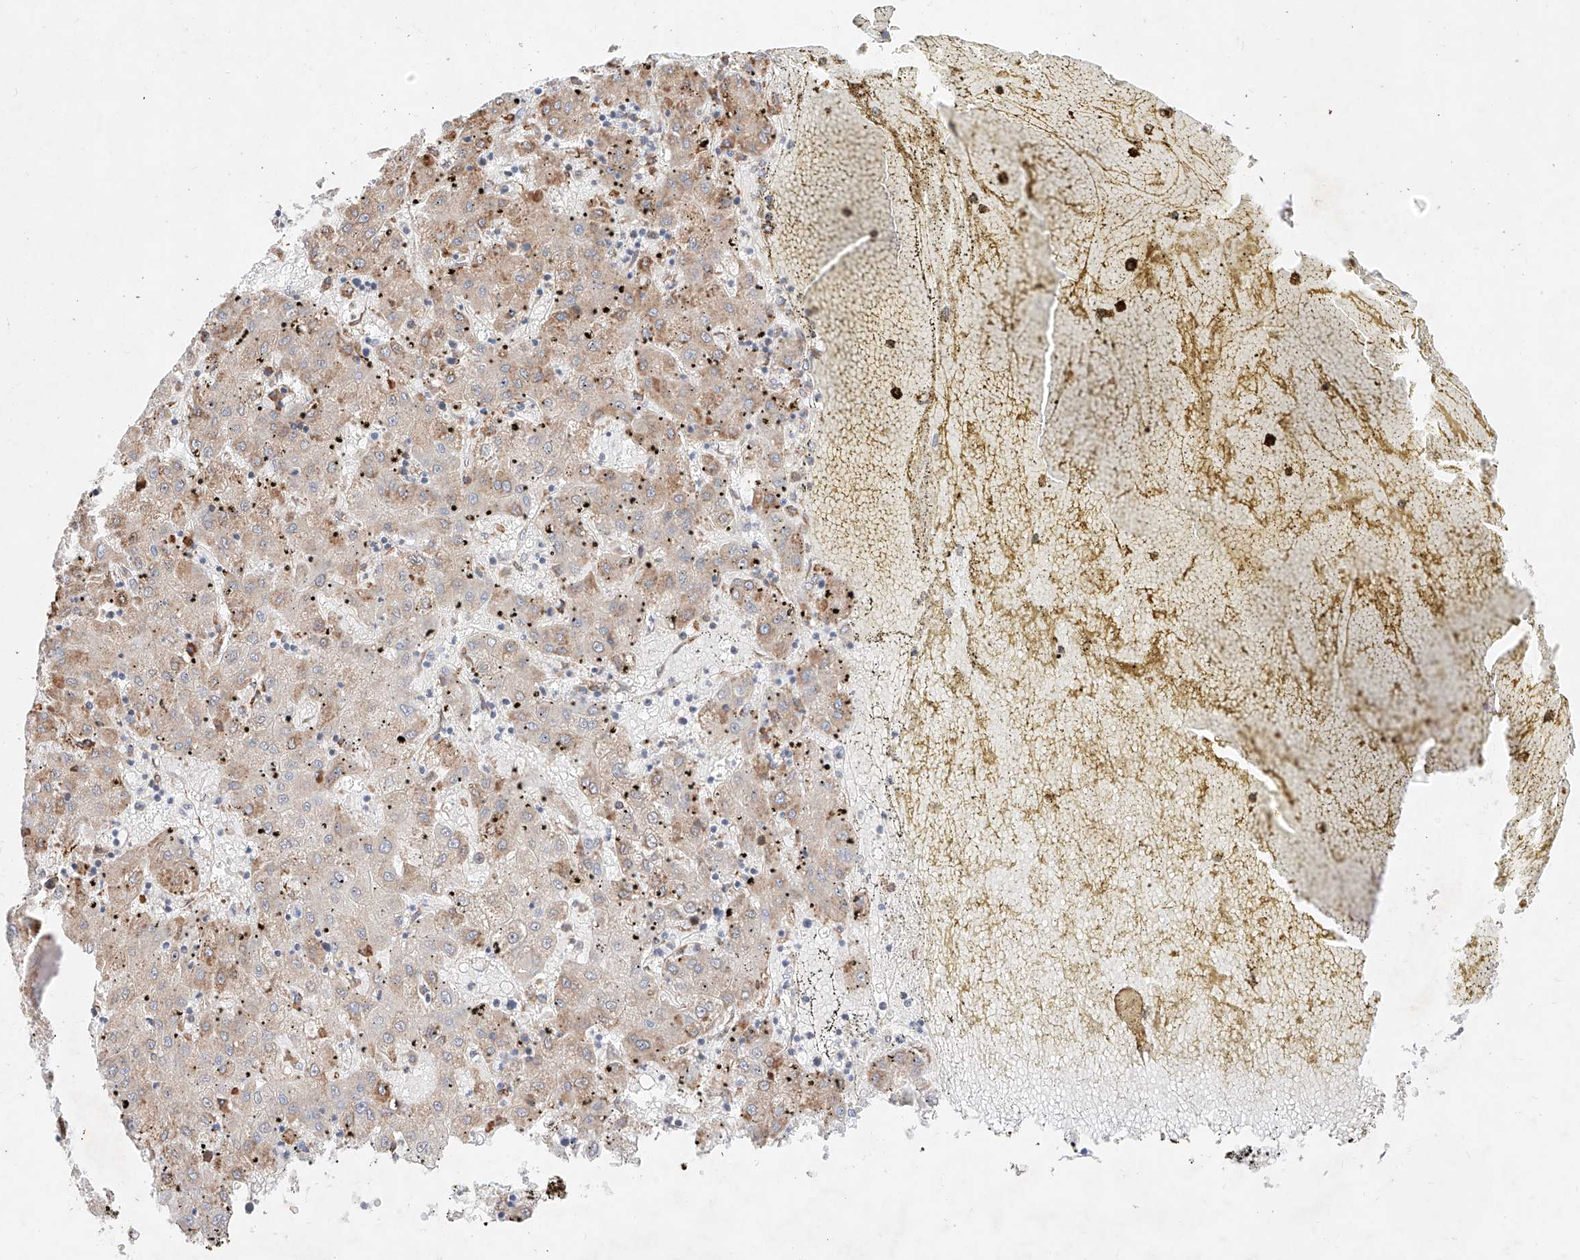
{"staining": {"intensity": "weak", "quantity": "25%-75%", "location": "cytoplasmic/membranous"}, "tissue": "liver cancer", "cell_type": "Tumor cells", "image_type": "cancer", "snomed": [{"axis": "morphology", "description": "Carcinoma, Hepatocellular, NOS"}, {"axis": "topography", "description": "Liver"}], "caption": "Weak cytoplasmic/membranous protein staining is appreciated in approximately 25%-75% of tumor cells in hepatocellular carcinoma (liver).", "gene": "ATP9B", "patient": {"sex": "male", "age": 72}}